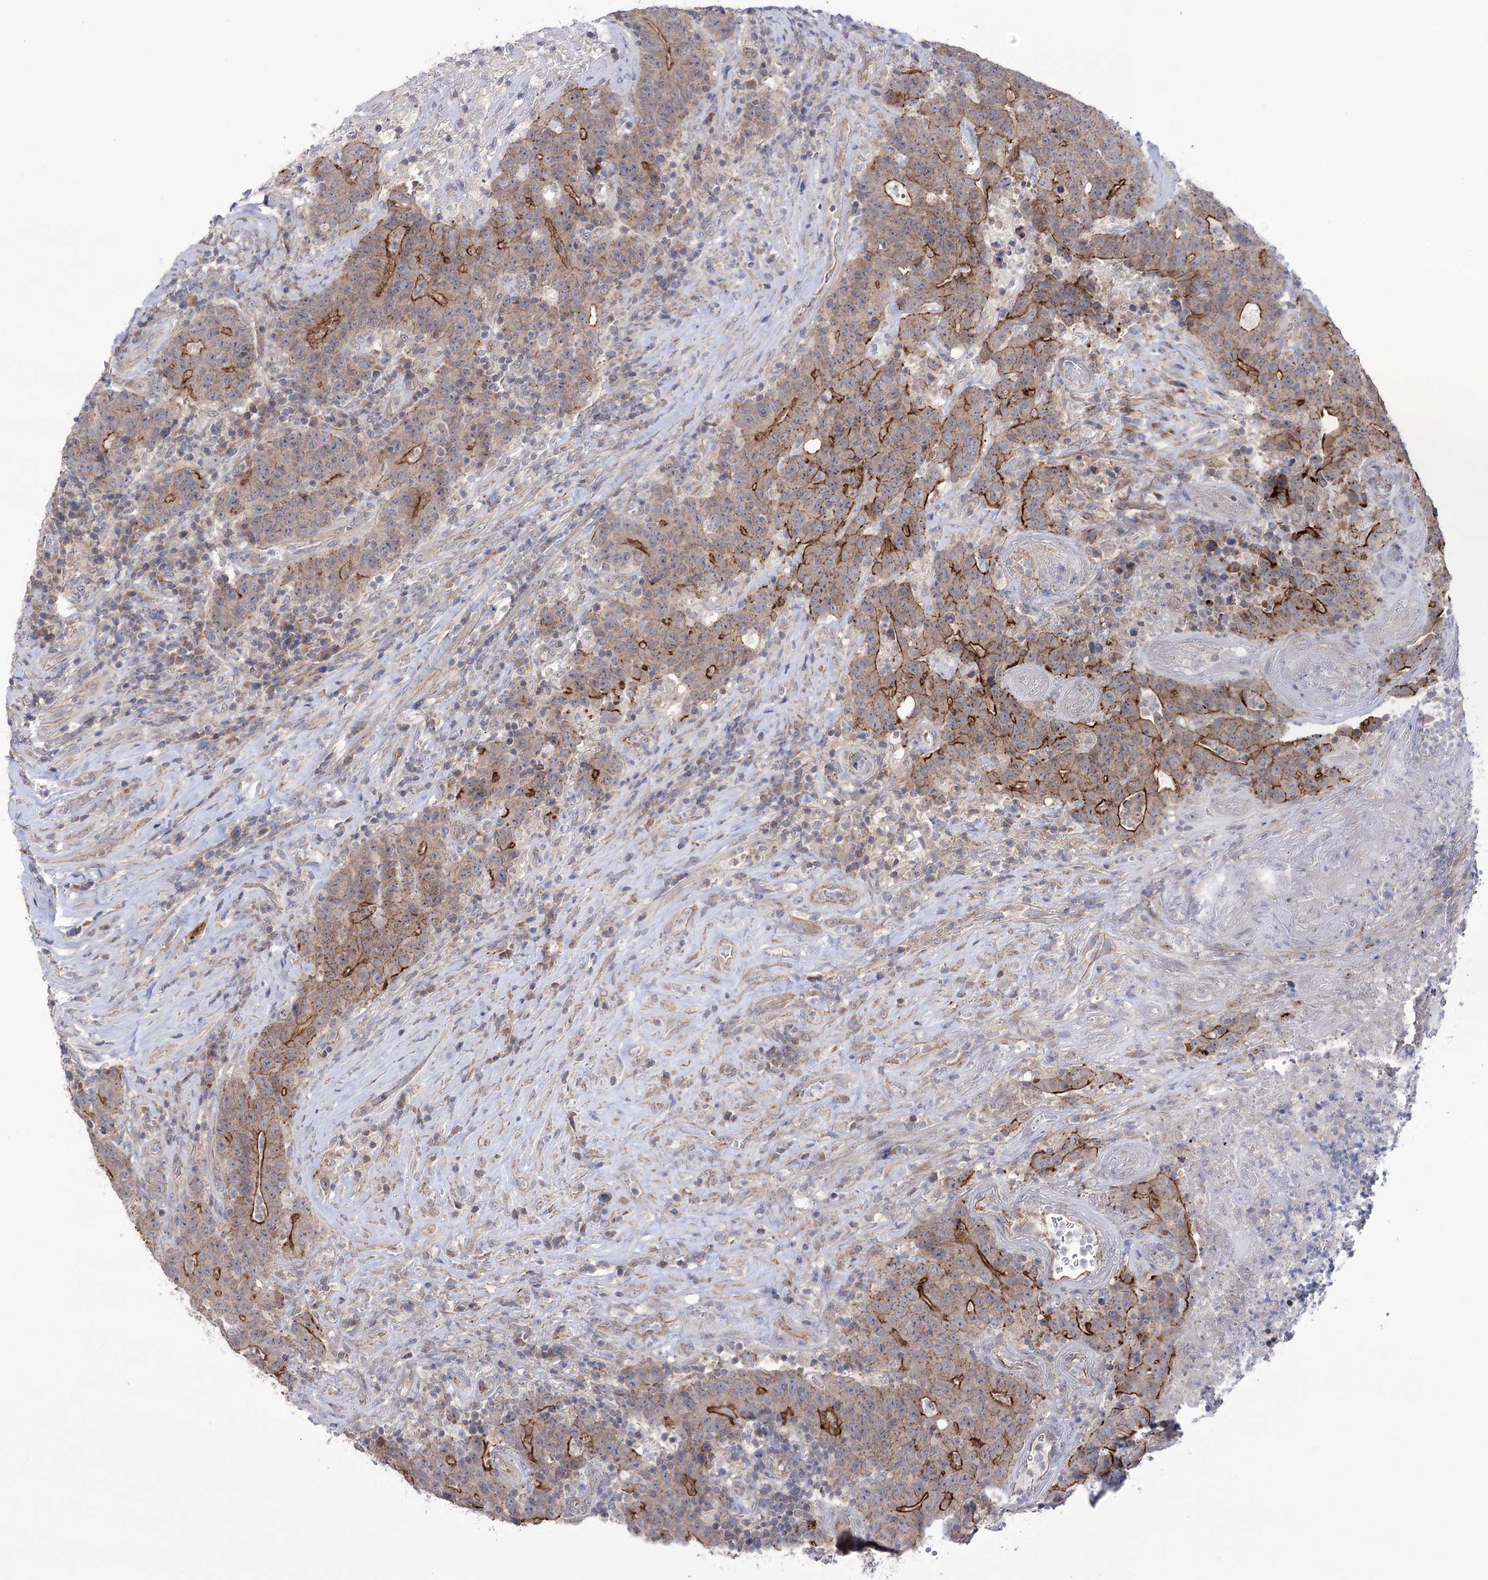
{"staining": {"intensity": "moderate", "quantity": "25%-75%", "location": "cytoplasmic/membranous"}, "tissue": "colorectal cancer", "cell_type": "Tumor cells", "image_type": "cancer", "snomed": [{"axis": "morphology", "description": "Adenocarcinoma, NOS"}, {"axis": "topography", "description": "Colon"}], "caption": "Immunohistochemistry of colorectal cancer demonstrates medium levels of moderate cytoplasmic/membranous staining in about 25%-75% of tumor cells.", "gene": "TRIM71", "patient": {"sex": "female", "age": 75}}